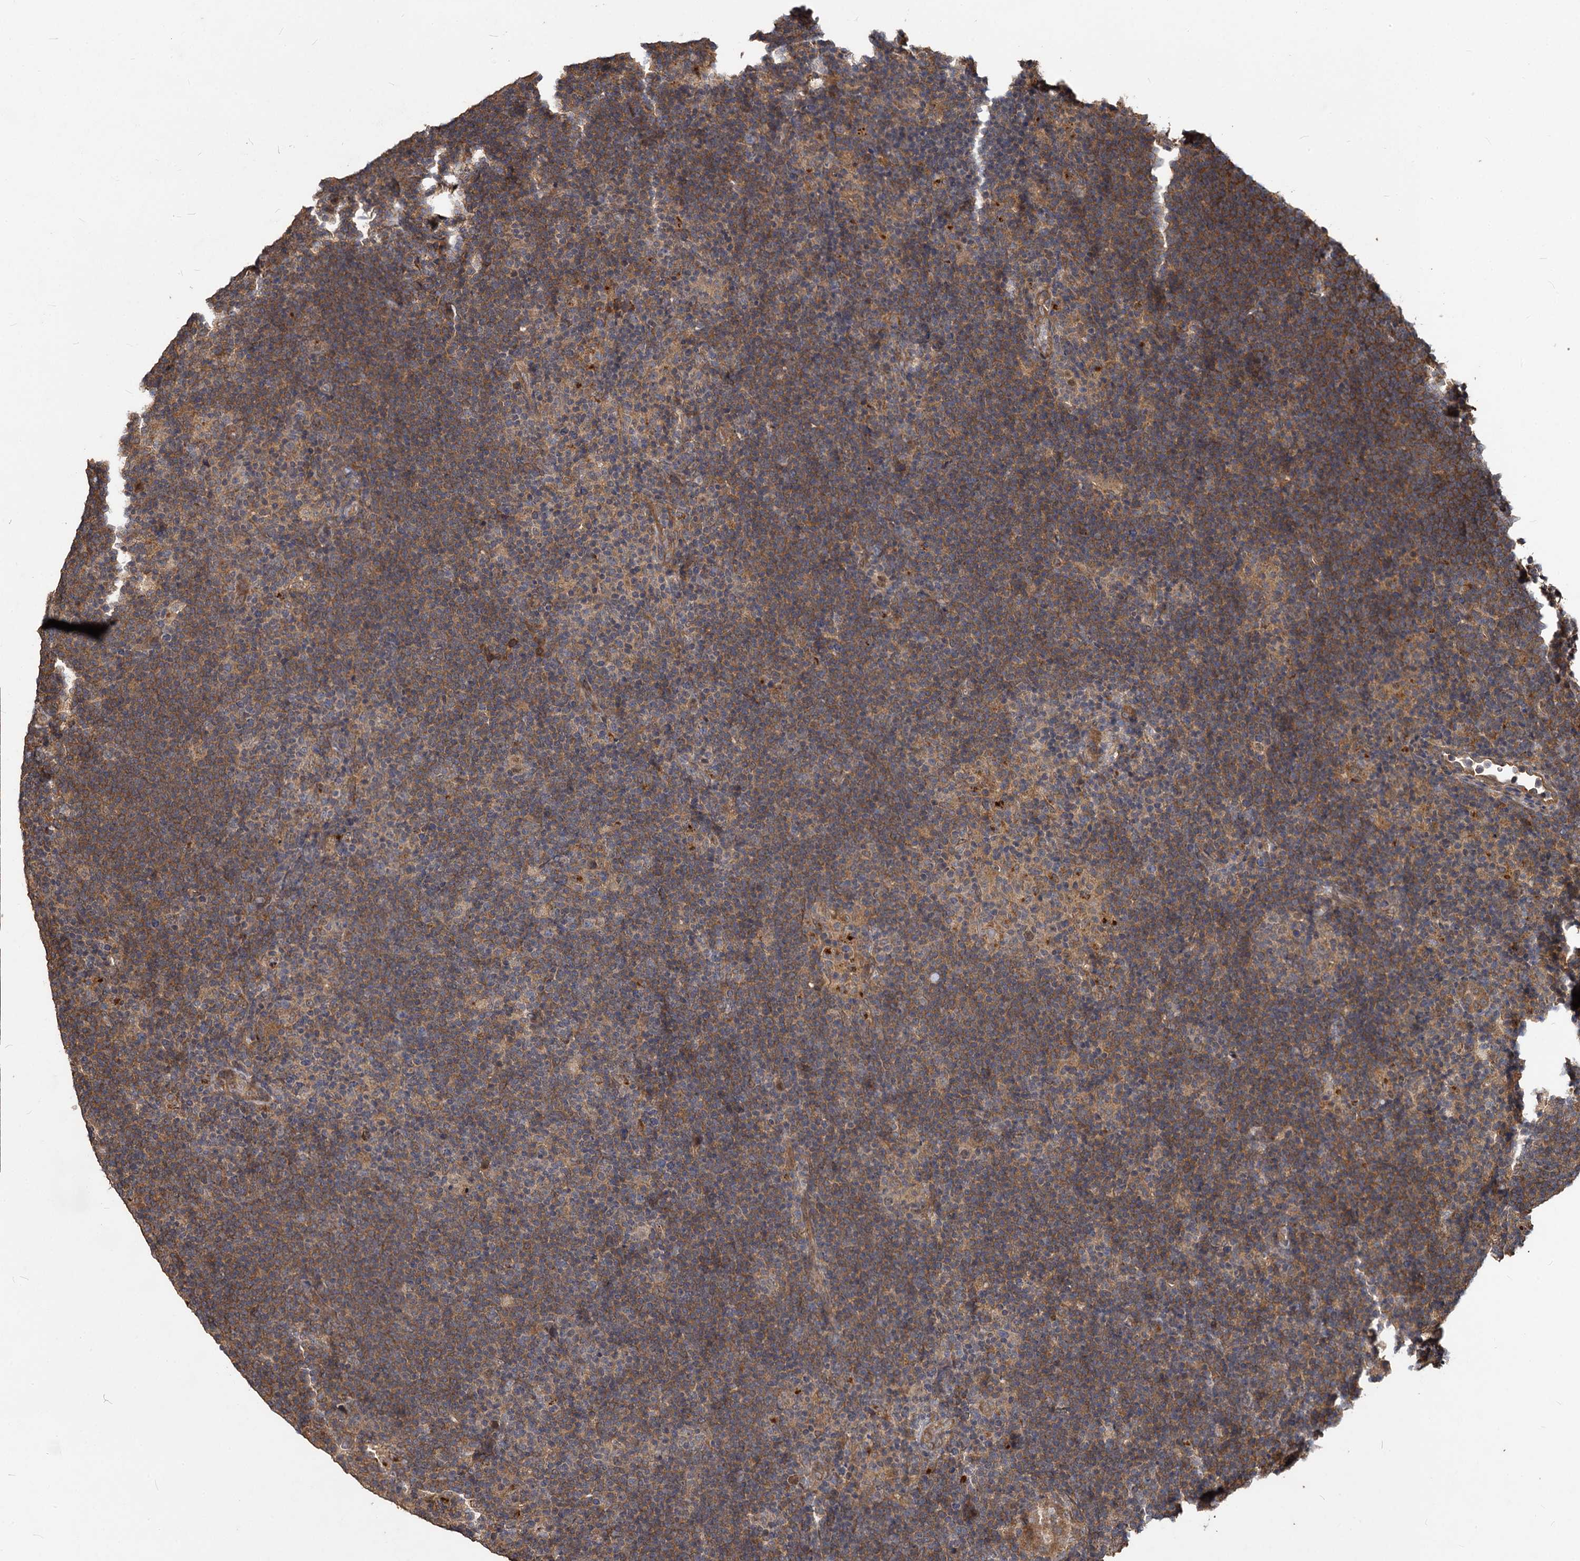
{"staining": {"intensity": "weak", "quantity": ">75%", "location": "cytoplasmic/membranous"}, "tissue": "lymphoma", "cell_type": "Tumor cells", "image_type": "cancer", "snomed": [{"axis": "morphology", "description": "Hodgkin's disease, NOS"}, {"axis": "topography", "description": "Lymph node"}], "caption": "Immunohistochemistry (IHC) photomicrograph of human Hodgkin's disease stained for a protein (brown), which reveals low levels of weak cytoplasmic/membranous staining in about >75% of tumor cells.", "gene": "VPS51", "patient": {"sex": "female", "age": 57}}